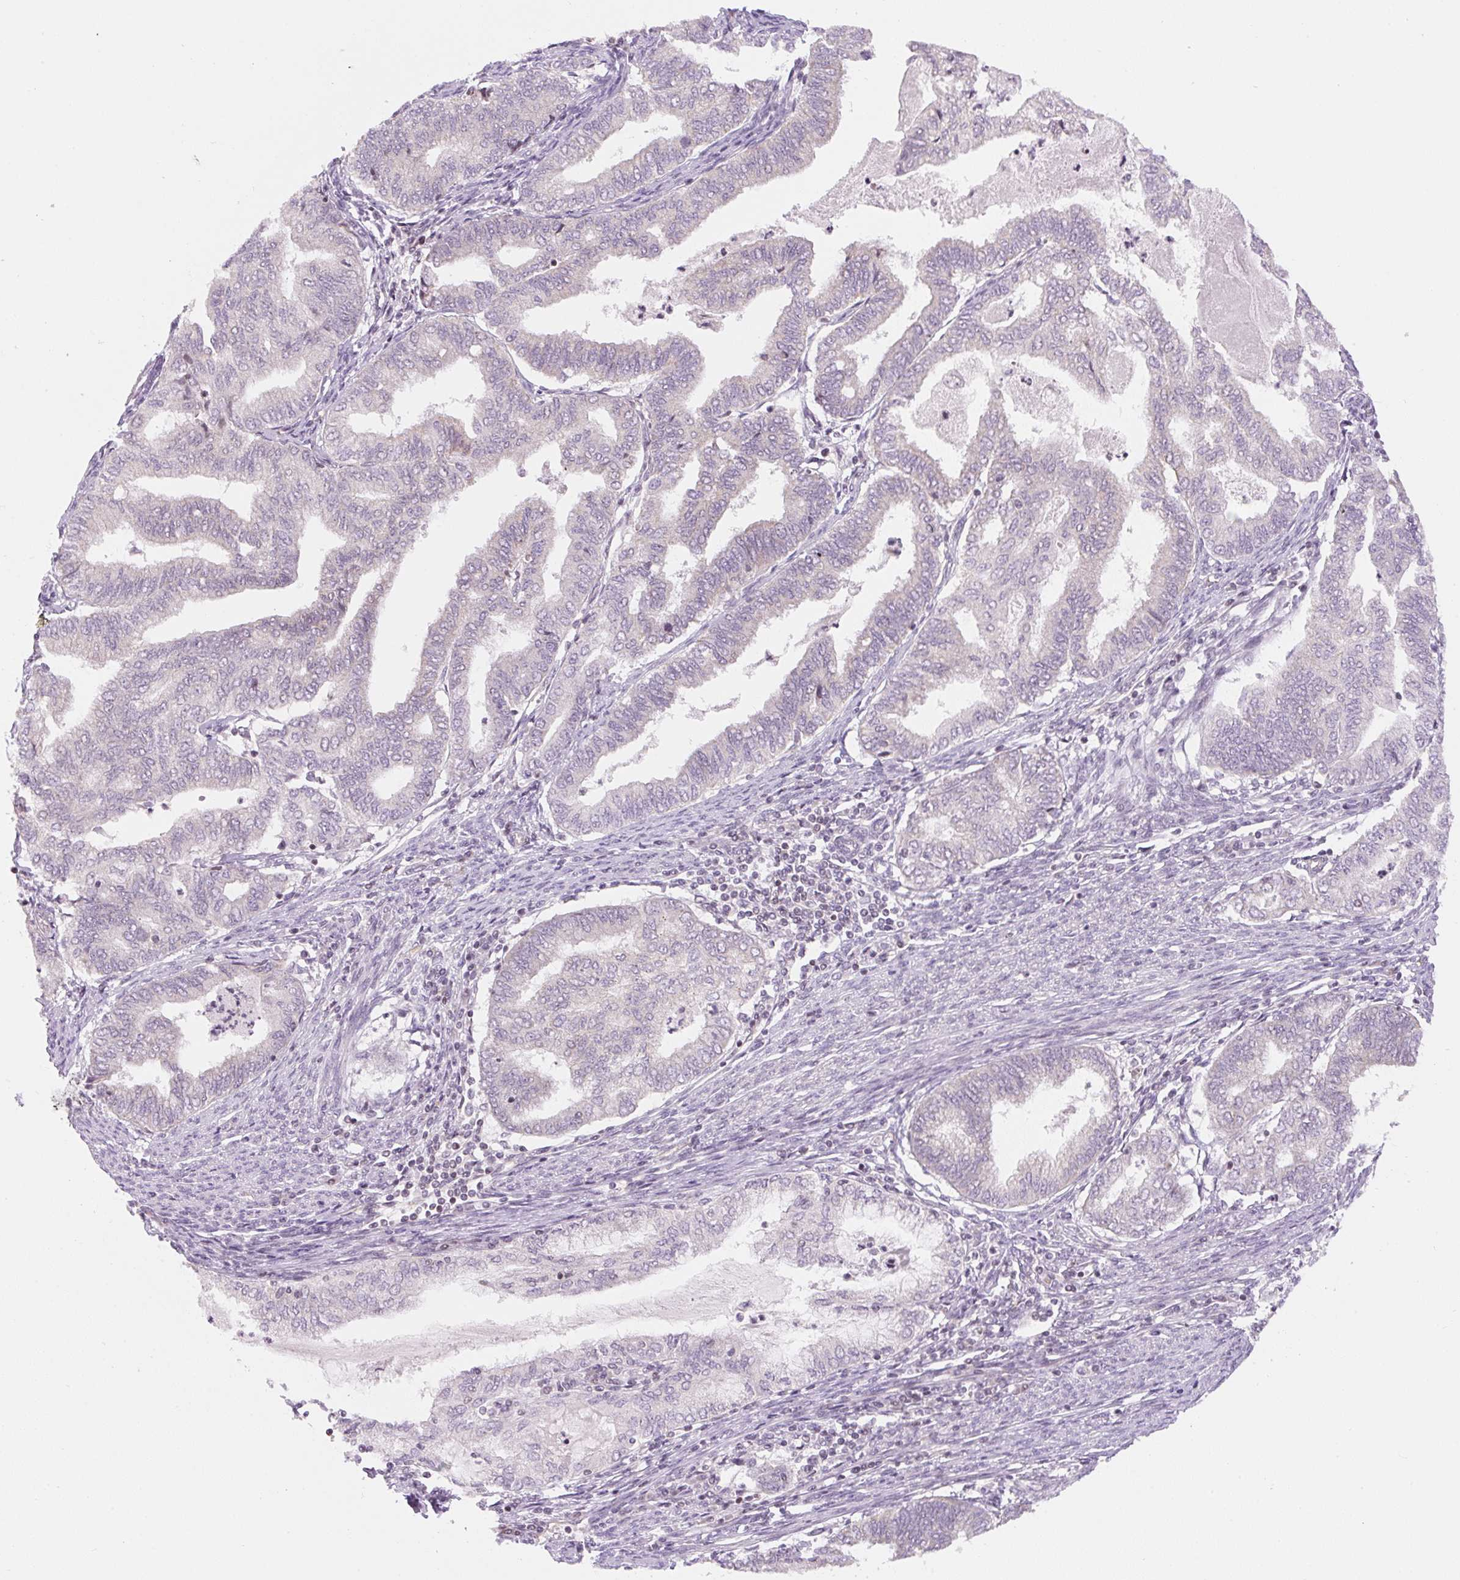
{"staining": {"intensity": "negative", "quantity": "none", "location": "none"}, "tissue": "endometrial cancer", "cell_type": "Tumor cells", "image_type": "cancer", "snomed": [{"axis": "morphology", "description": "Adenocarcinoma, NOS"}, {"axis": "topography", "description": "Endometrium"}], "caption": "There is no significant staining in tumor cells of adenocarcinoma (endometrial). (Stains: DAB (3,3'-diaminobenzidine) IHC with hematoxylin counter stain, Microscopy: brightfield microscopy at high magnification).", "gene": "CASKIN1", "patient": {"sex": "female", "age": 79}}